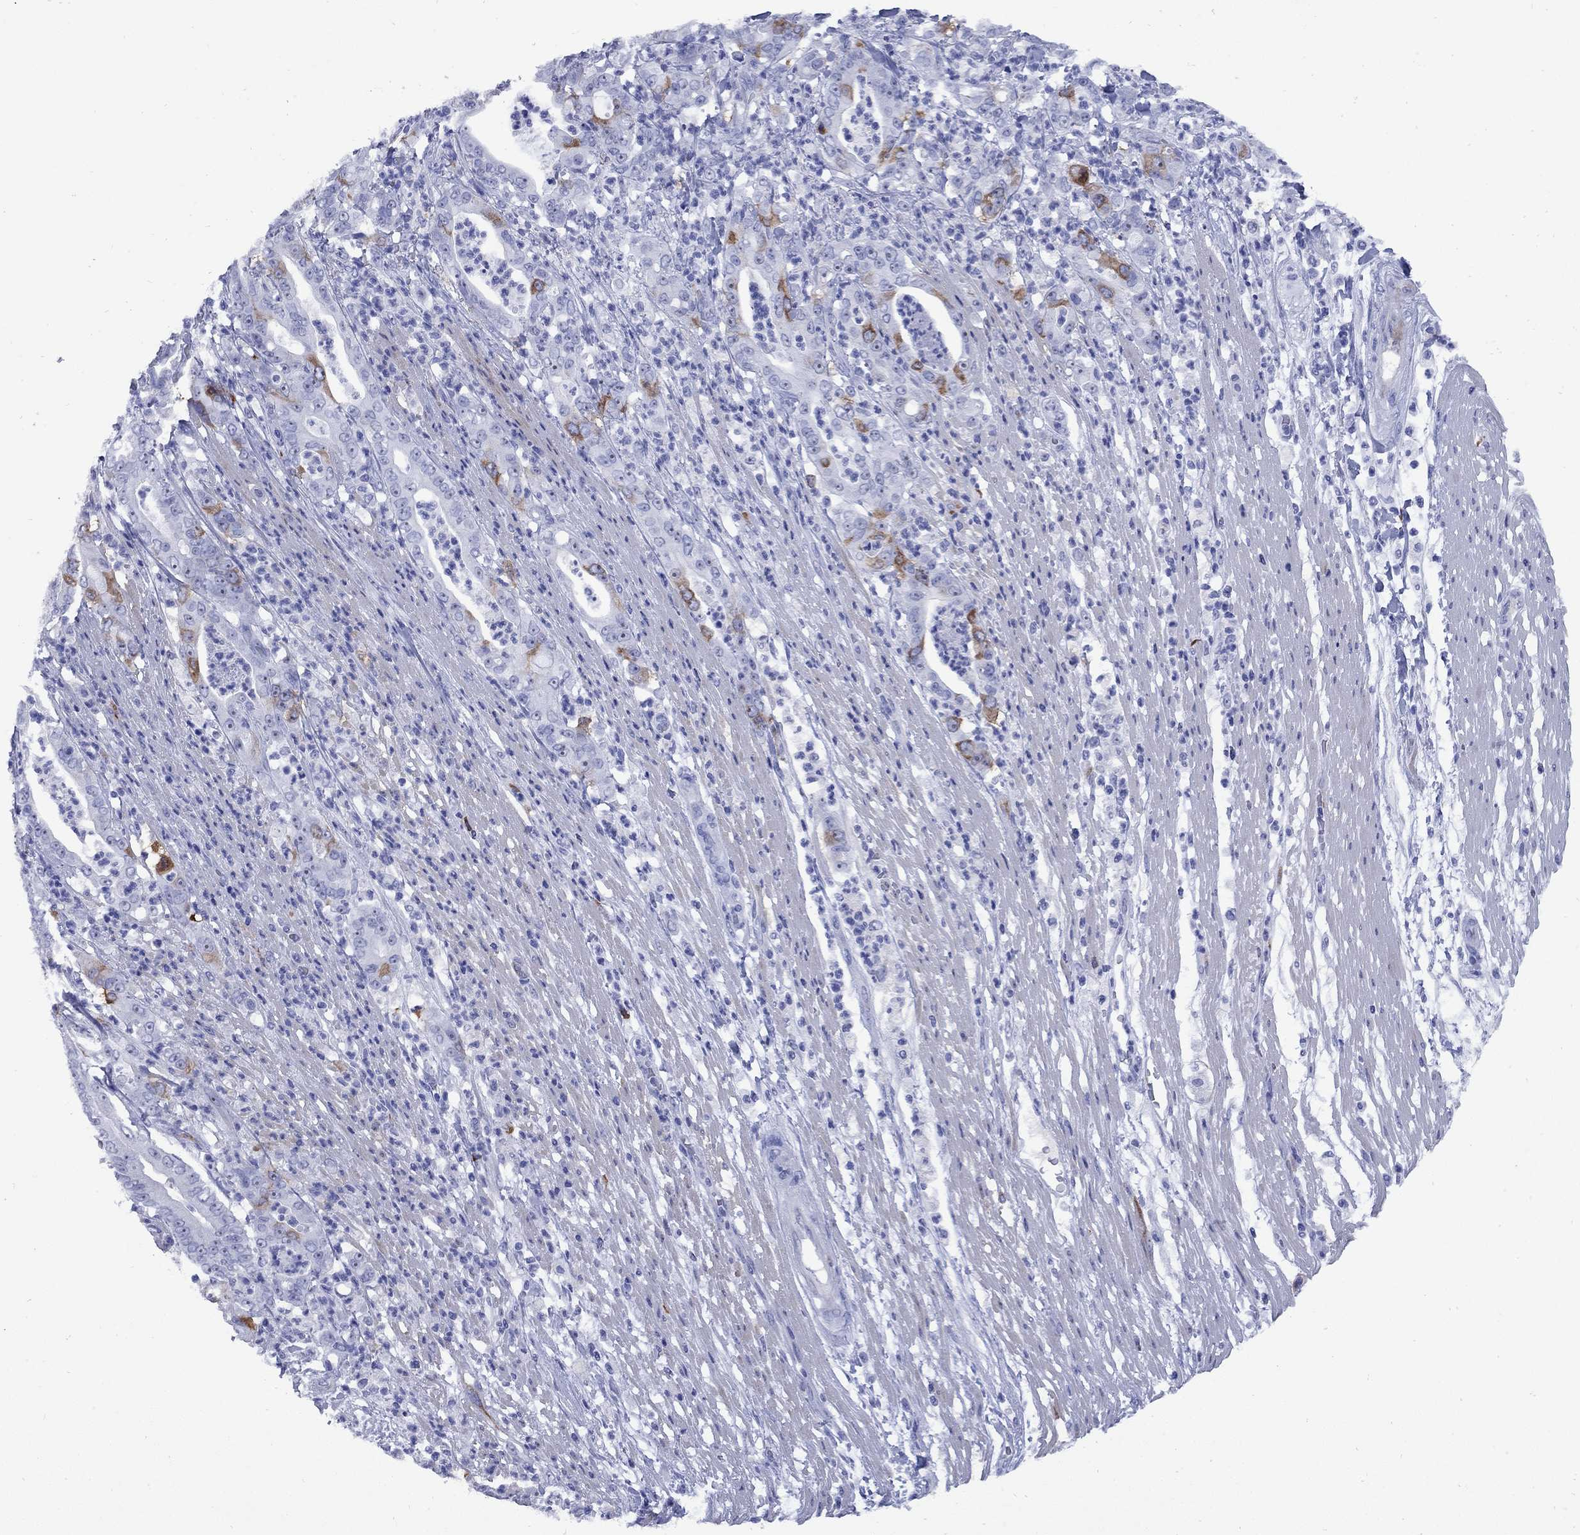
{"staining": {"intensity": "moderate", "quantity": "<25%", "location": "cytoplasmic/membranous"}, "tissue": "pancreatic cancer", "cell_type": "Tumor cells", "image_type": "cancer", "snomed": [{"axis": "morphology", "description": "Adenocarcinoma, NOS"}, {"axis": "topography", "description": "Pancreas"}], "caption": "DAB immunohistochemical staining of pancreatic cancer demonstrates moderate cytoplasmic/membranous protein expression in approximately <25% of tumor cells.", "gene": "TACC3", "patient": {"sex": "male", "age": 71}}